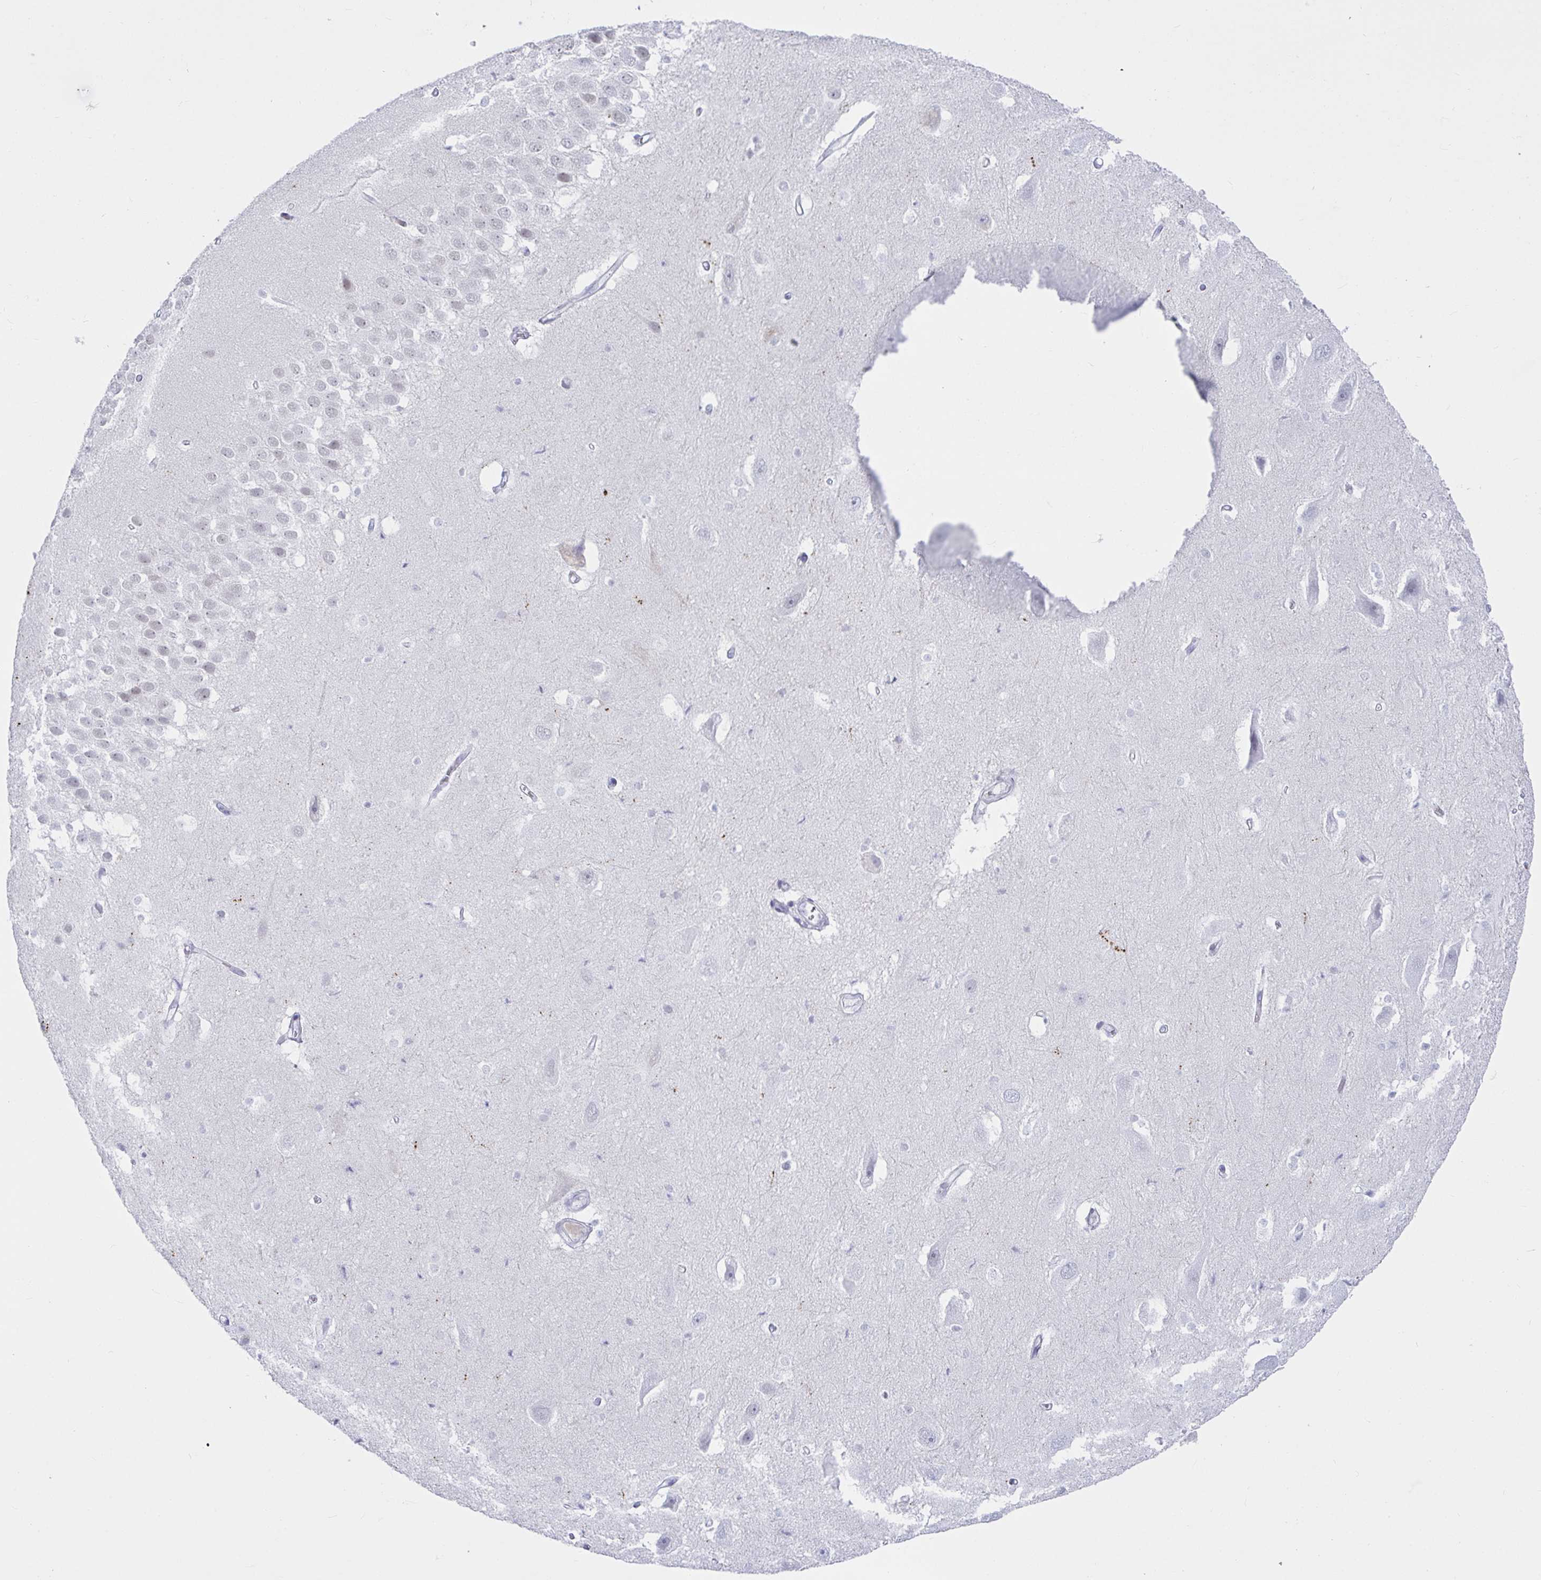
{"staining": {"intensity": "negative", "quantity": "none", "location": "none"}, "tissue": "hippocampus", "cell_type": "Glial cells", "image_type": "normal", "snomed": [{"axis": "morphology", "description": "Normal tissue, NOS"}, {"axis": "topography", "description": "Hippocampus"}], "caption": "Immunohistochemistry of benign human hippocampus reveals no positivity in glial cells.", "gene": "NPY", "patient": {"sex": "male", "age": 26}}